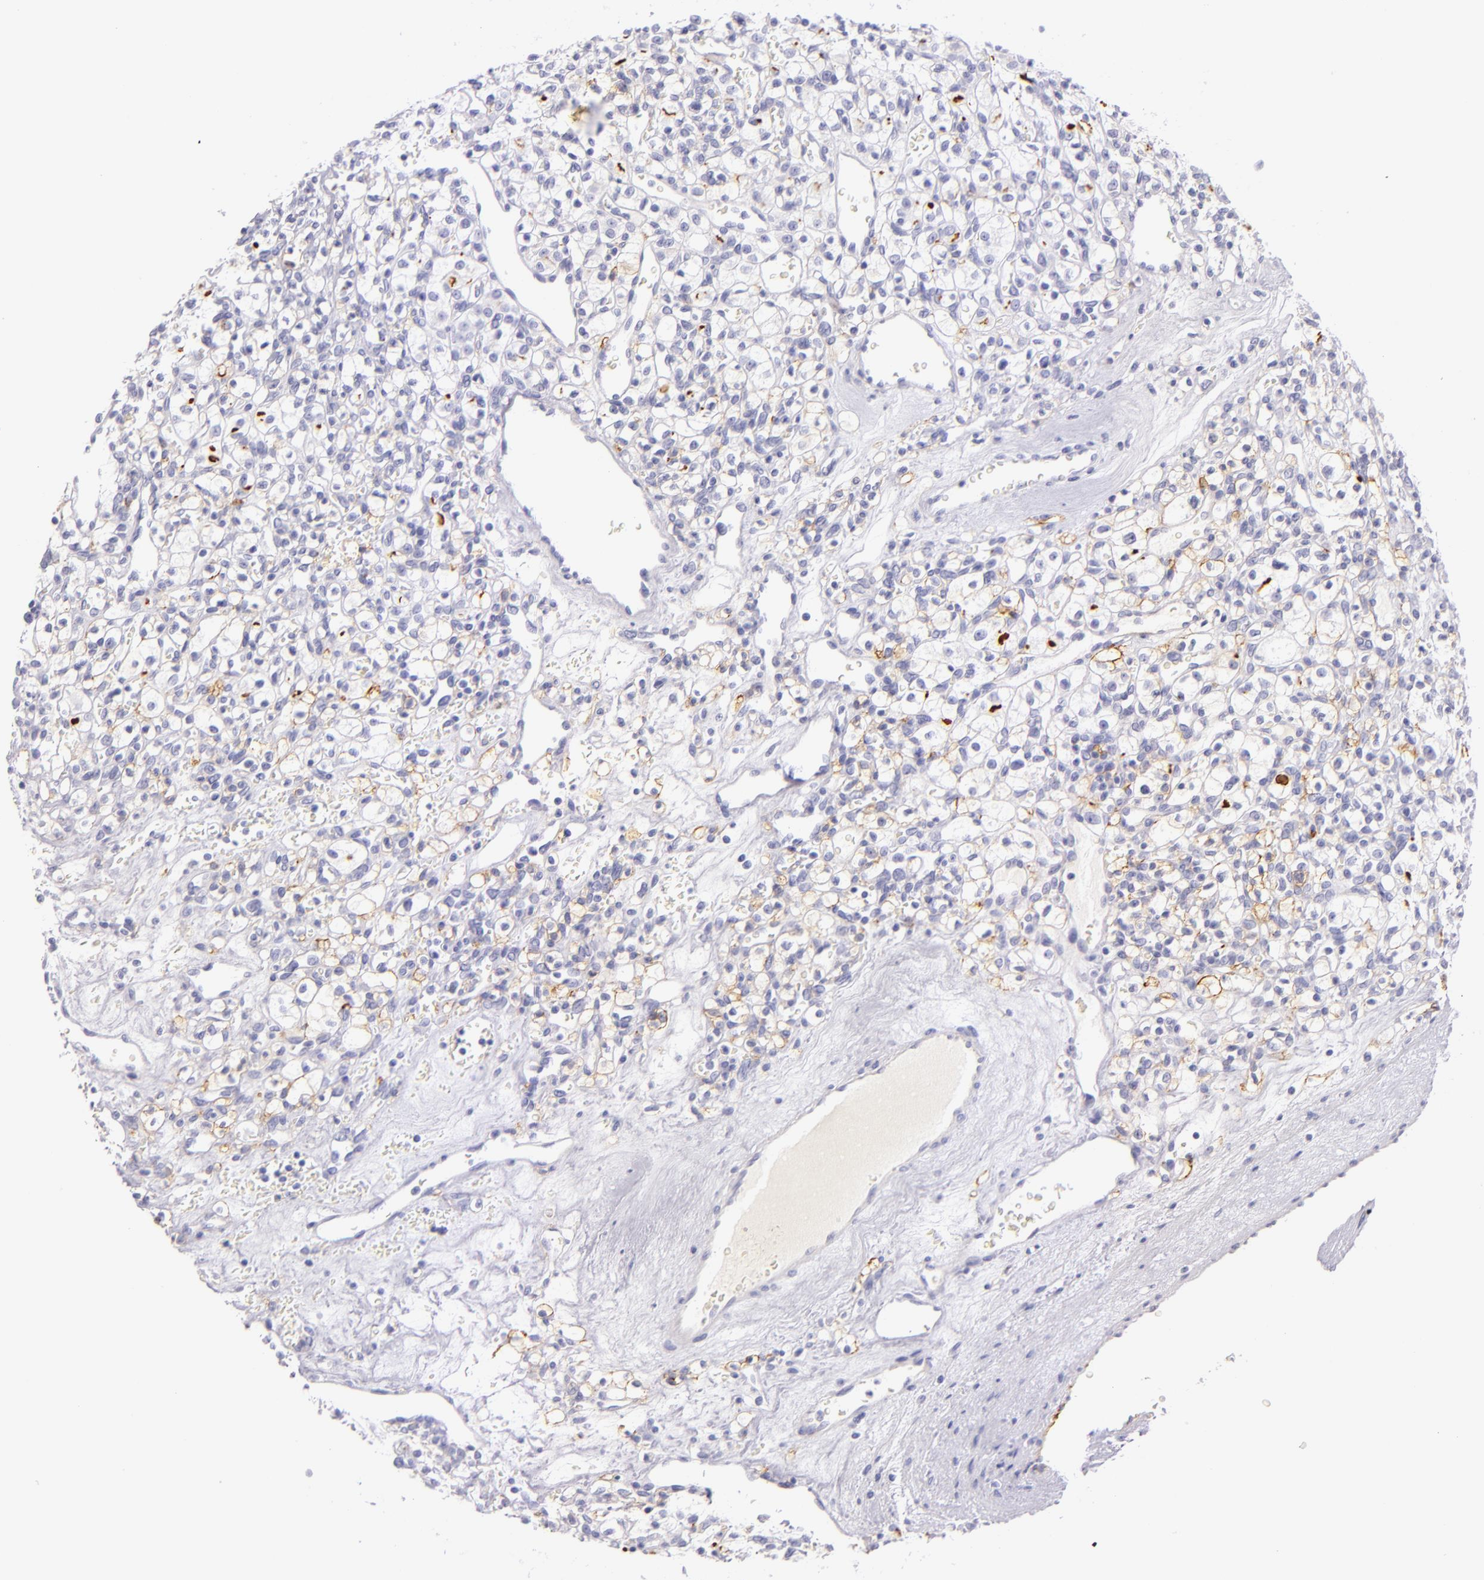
{"staining": {"intensity": "negative", "quantity": "none", "location": "none"}, "tissue": "renal cancer", "cell_type": "Tumor cells", "image_type": "cancer", "snomed": [{"axis": "morphology", "description": "Adenocarcinoma, NOS"}, {"axis": "topography", "description": "Kidney"}], "caption": "Immunohistochemistry histopathology image of neoplastic tissue: renal cancer stained with DAB reveals no significant protein staining in tumor cells.", "gene": "ICAM1", "patient": {"sex": "female", "age": 62}}